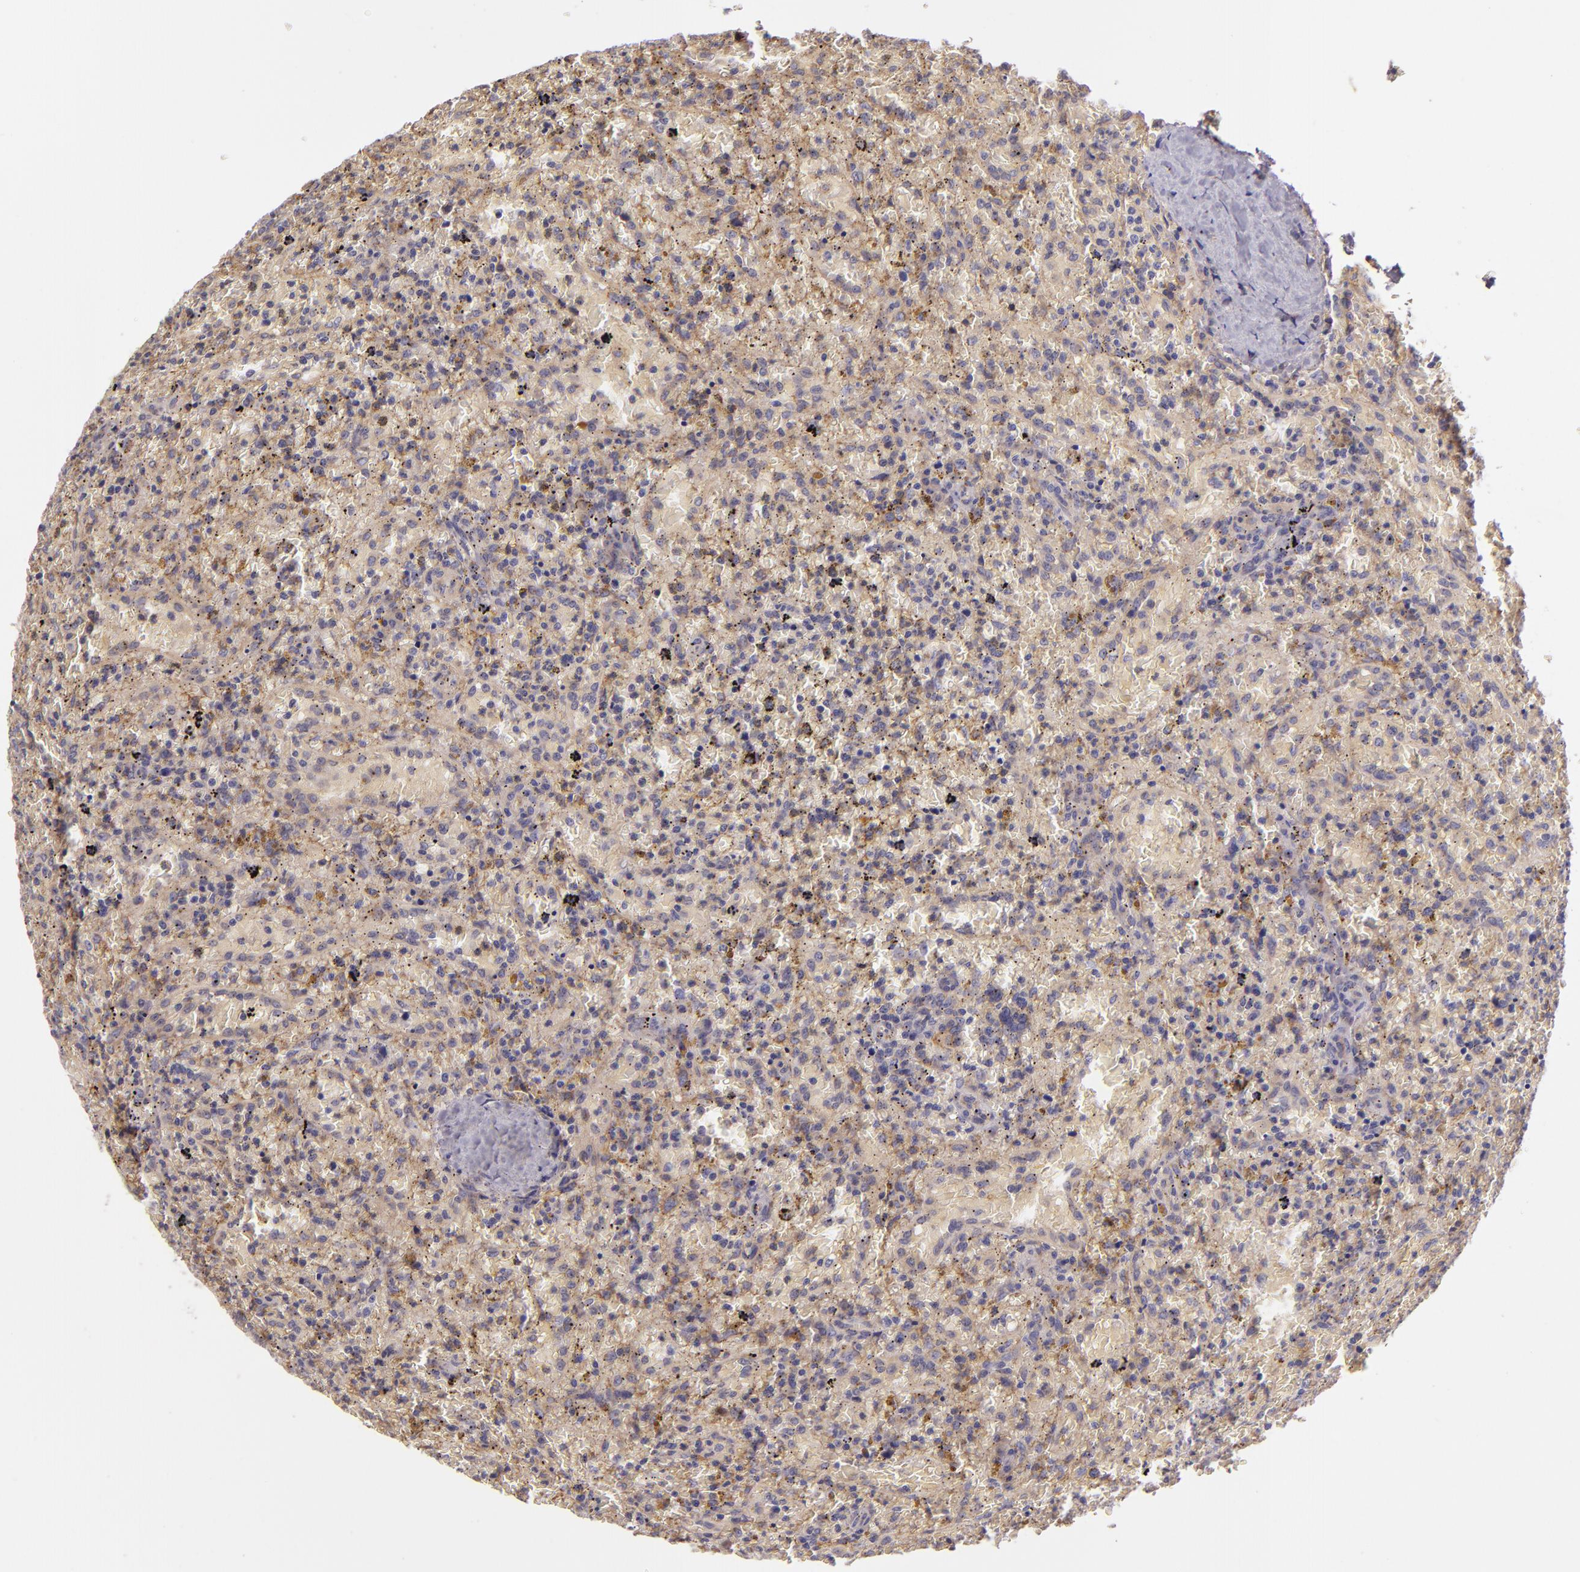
{"staining": {"intensity": "negative", "quantity": "none", "location": "none"}, "tissue": "lymphoma", "cell_type": "Tumor cells", "image_type": "cancer", "snomed": [{"axis": "morphology", "description": "Malignant lymphoma, non-Hodgkin's type, High grade"}, {"axis": "topography", "description": "Spleen"}, {"axis": "topography", "description": "Lymph node"}], "caption": "High-grade malignant lymphoma, non-Hodgkin's type stained for a protein using immunohistochemistry reveals no positivity tumor cells.", "gene": "CTSF", "patient": {"sex": "female", "age": 70}}